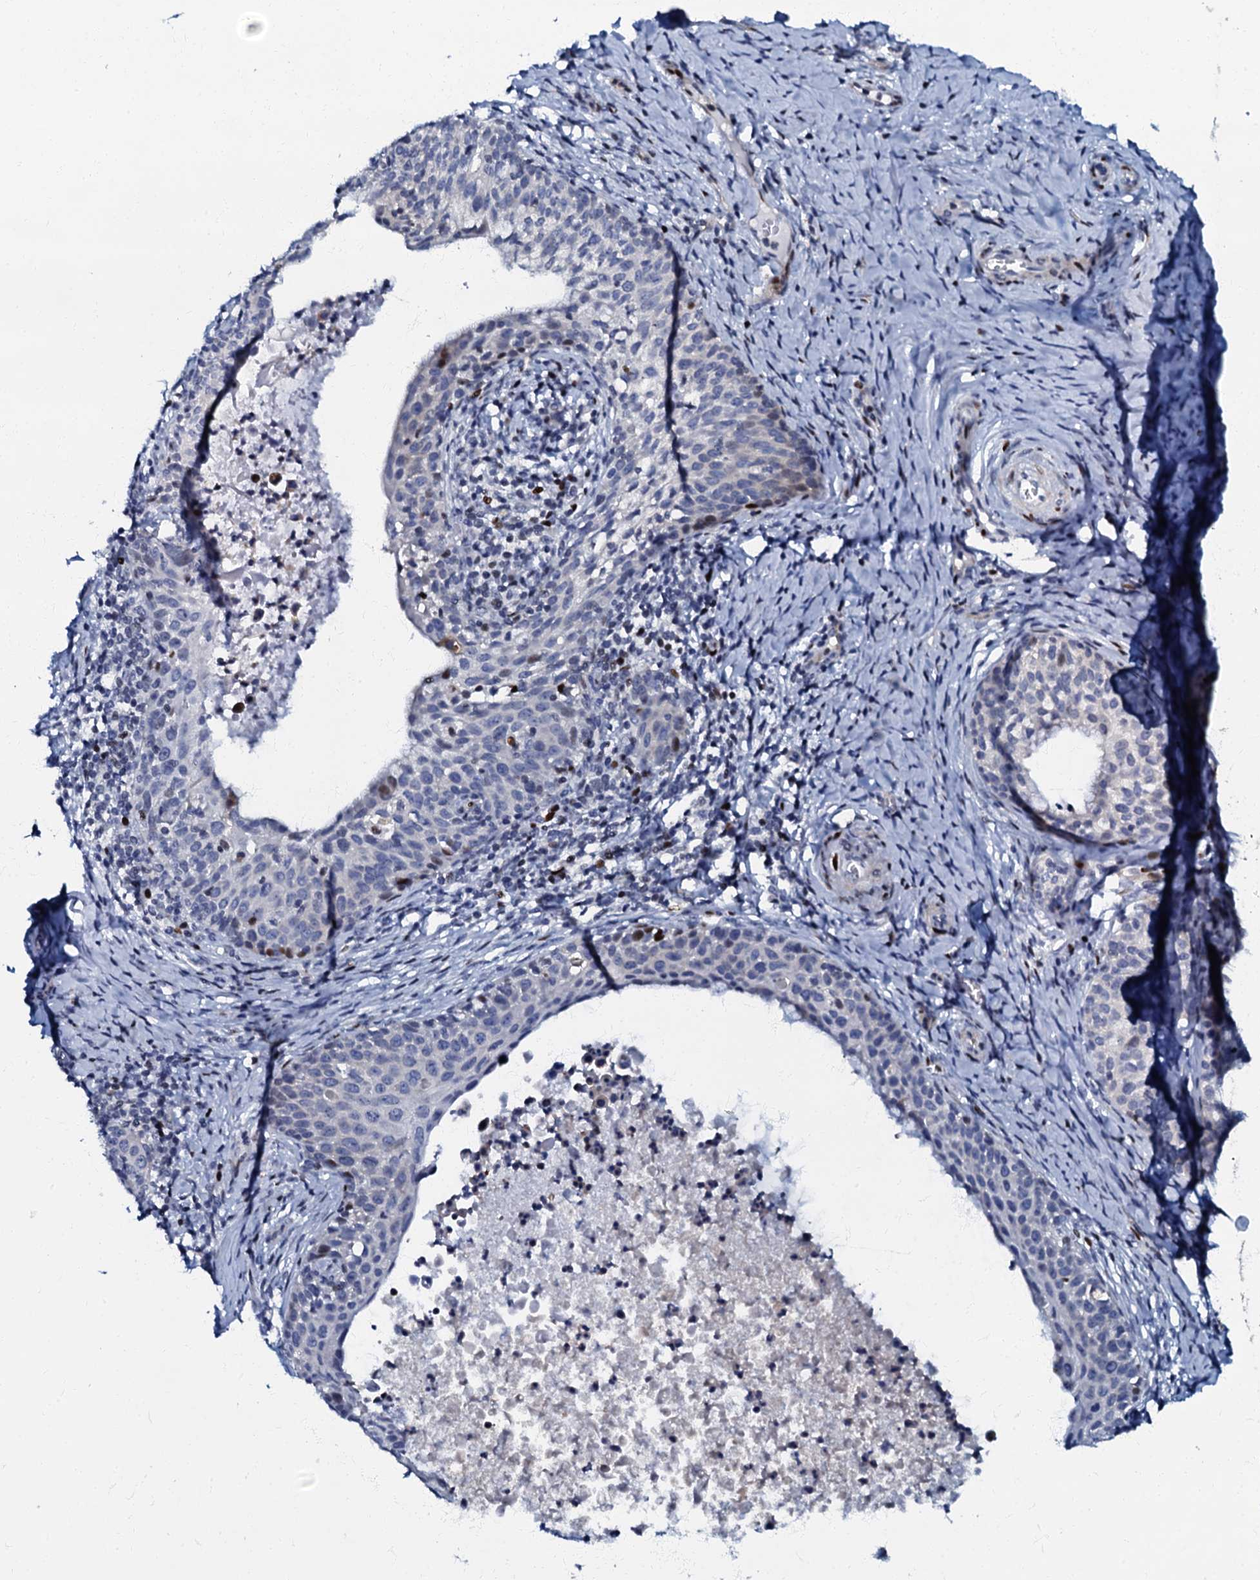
{"staining": {"intensity": "negative", "quantity": "none", "location": "none"}, "tissue": "cervical cancer", "cell_type": "Tumor cells", "image_type": "cancer", "snomed": [{"axis": "morphology", "description": "Squamous cell carcinoma, NOS"}, {"axis": "topography", "description": "Cervix"}], "caption": "Histopathology image shows no protein positivity in tumor cells of cervical cancer tissue.", "gene": "MFSD5", "patient": {"sex": "female", "age": 52}}